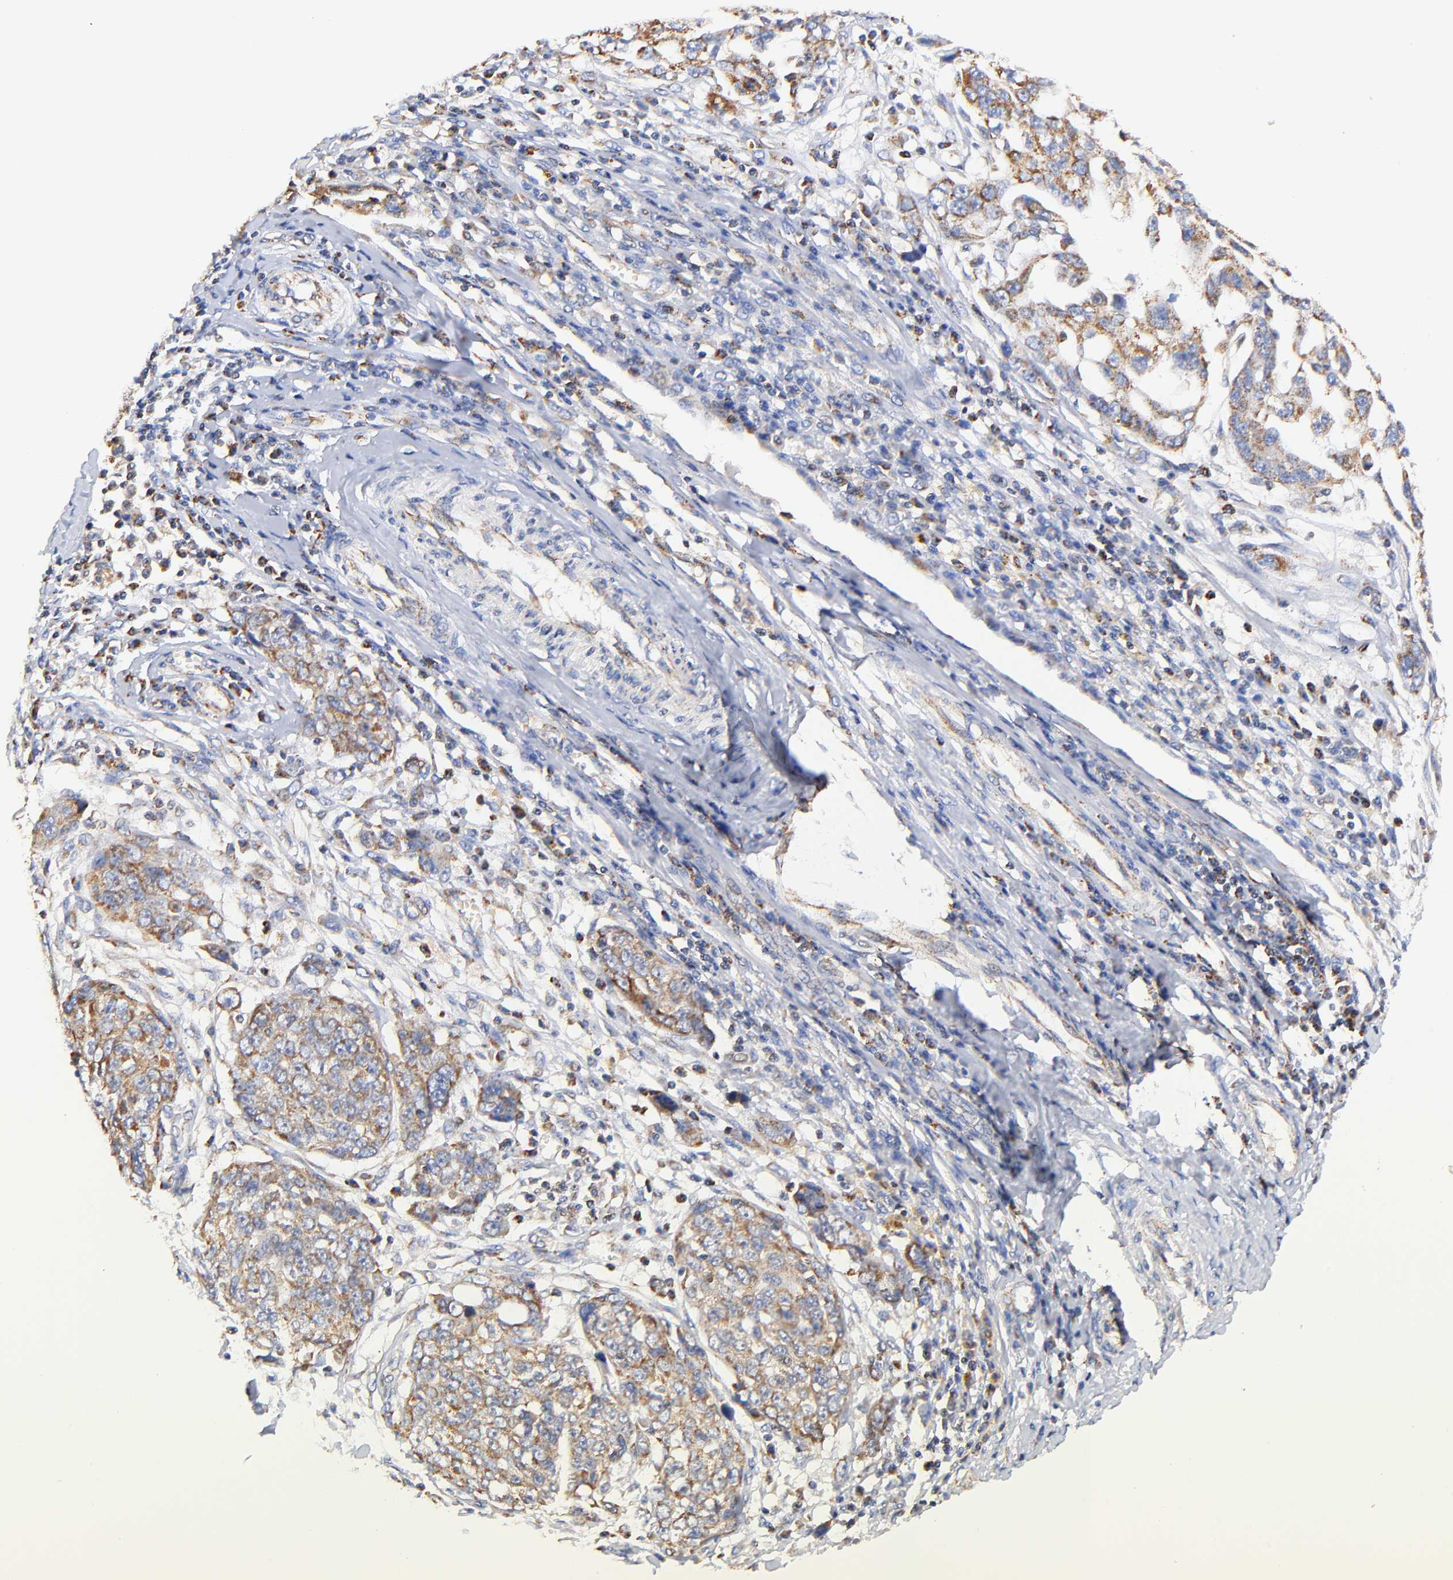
{"staining": {"intensity": "moderate", "quantity": "25%-75%", "location": "cytoplasmic/membranous"}, "tissue": "ovarian cancer", "cell_type": "Tumor cells", "image_type": "cancer", "snomed": [{"axis": "morphology", "description": "Carcinoma, endometroid"}, {"axis": "topography", "description": "Ovary"}], "caption": "This micrograph exhibits ovarian endometroid carcinoma stained with immunohistochemistry to label a protein in brown. The cytoplasmic/membranous of tumor cells show moderate positivity for the protein. Nuclei are counter-stained blue.", "gene": "ATP5F1D", "patient": {"sex": "female", "age": 75}}